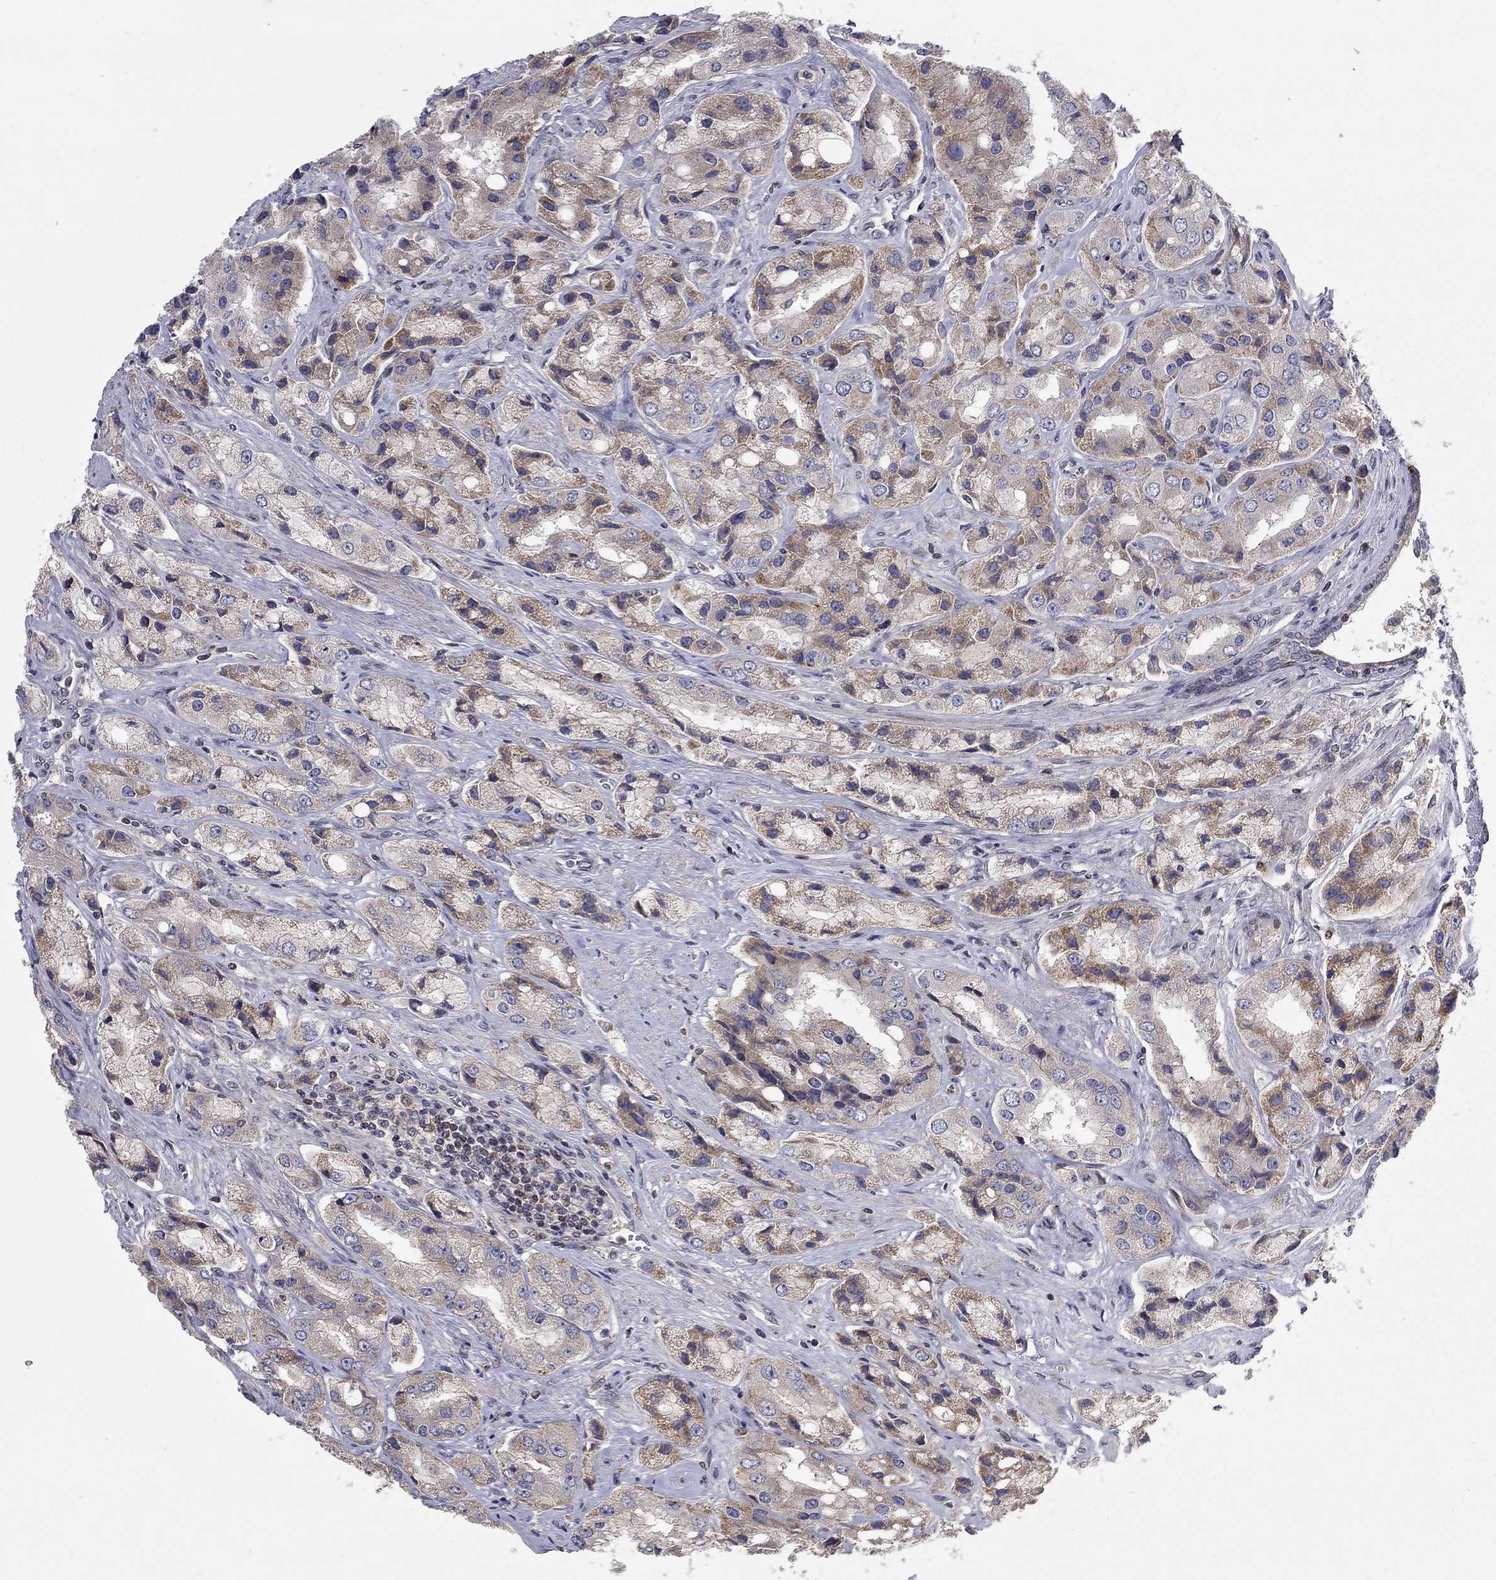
{"staining": {"intensity": "weak", "quantity": "25%-75%", "location": "cytoplasmic/membranous"}, "tissue": "prostate cancer", "cell_type": "Tumor cells", "image_type": "cancer", "snomed": [{"axis": "morphology", "description": "Adenocarcinoma, Low grade"}, {"axis": "topography", "description": "Prostate"}], "caption": "IHC micrograph of prostate cancer stained for a protein (brown), which displays low levels of weak cytoplasmic/membranous positivity in about 25%-75% of tumor cells.", "gene": "ERN2", "patient": {"sex": "male", "age": 69}}